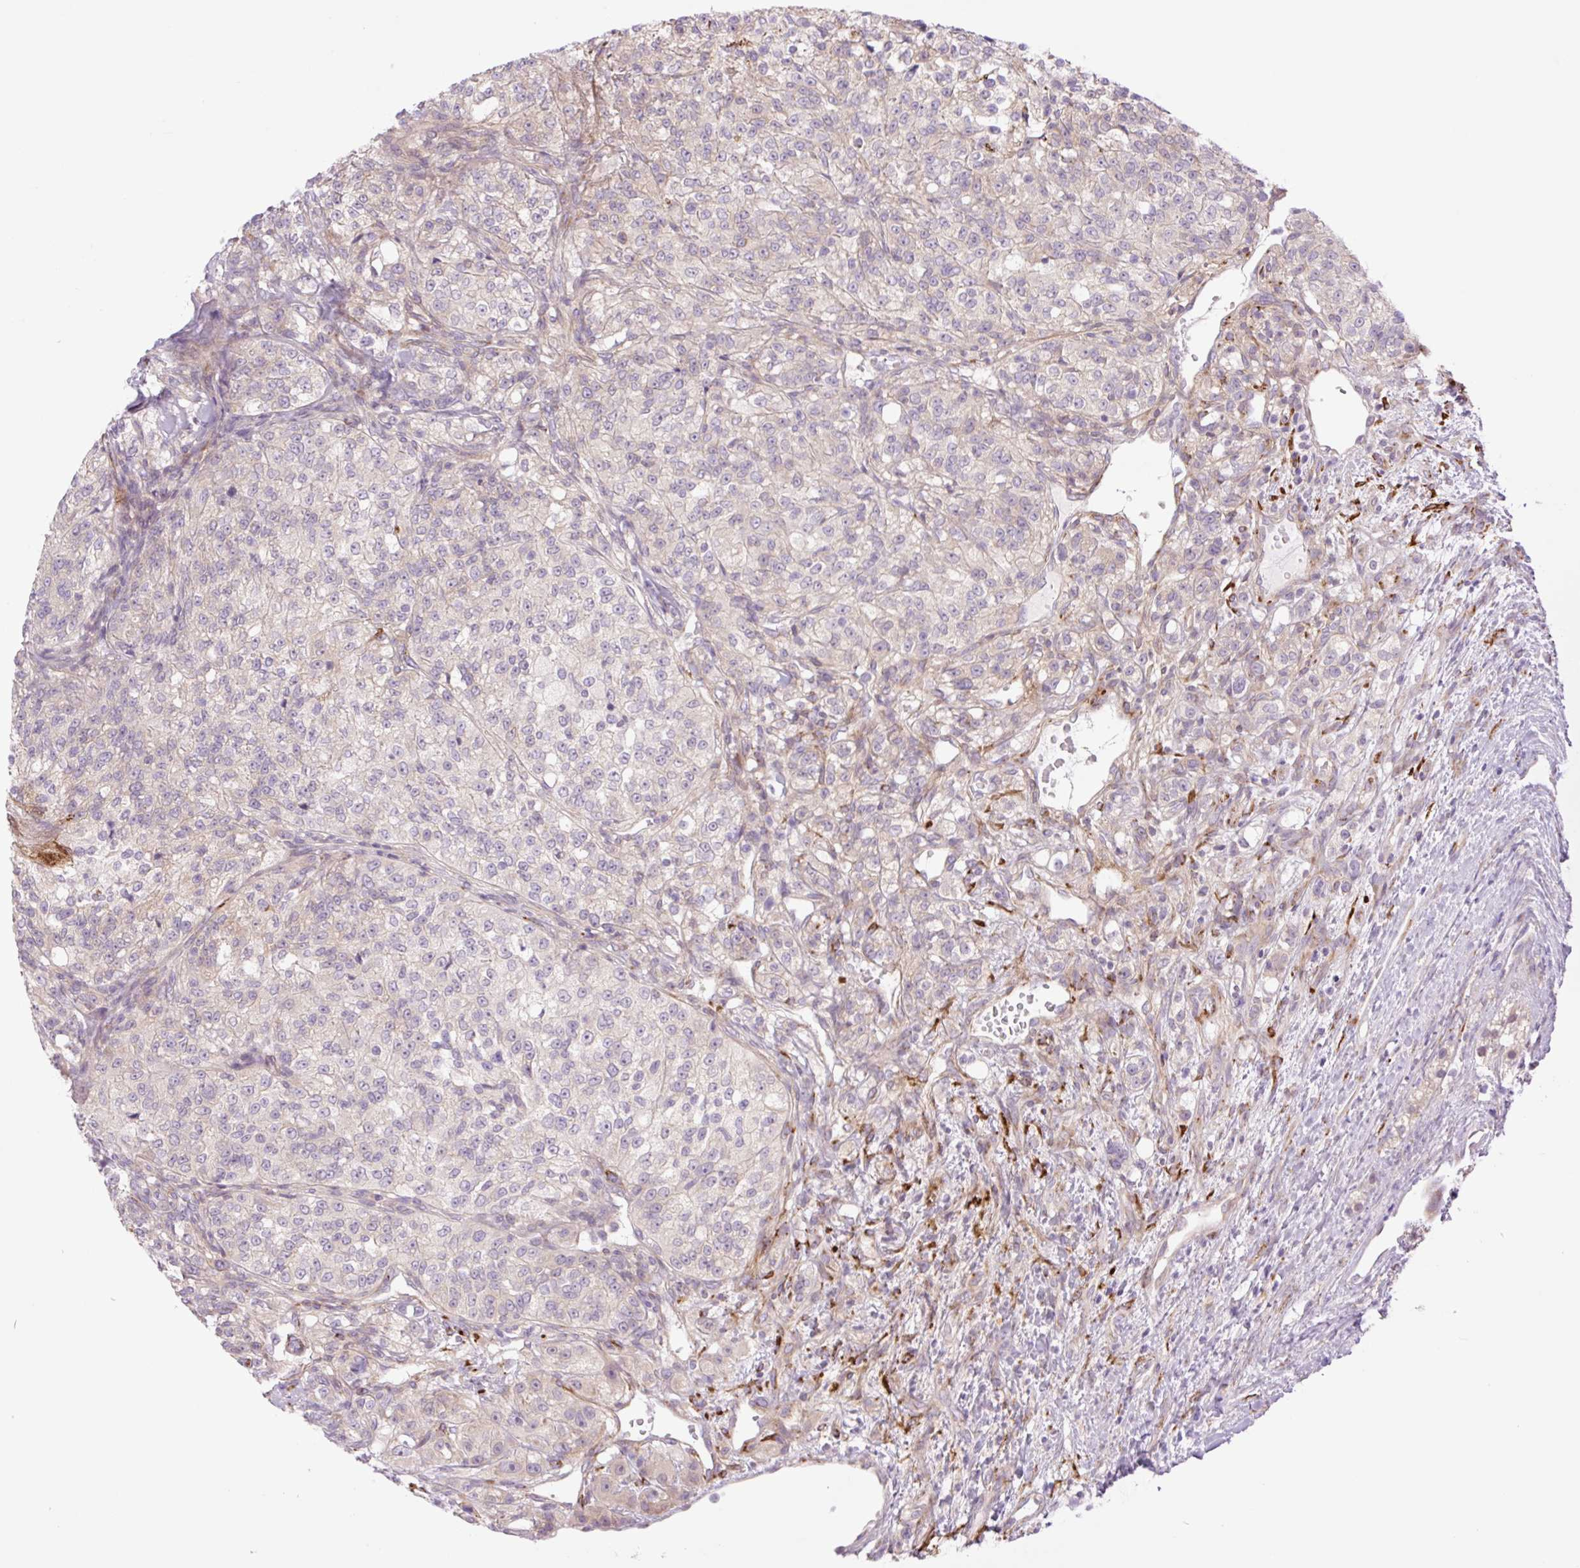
{"staining": {"intensity": "negative", "quantity": "none", "location": "none"}, "tissue": "renal cancer", "cell_type": "Tumor cells", "image_type": "cancer", "snomed": [{"axis": "morphology", "description": "Adenocarcinoma, NOS"}, {"axis": "topography", "description": "Kidney"}], "caption": "IHC micrograph of neoplastic tissue: human renal cancer (adenocarcinoma) stained with DAB exhibits no significant protein positivity in tumor cells.", "gene": "COL5A1", "patient": {"sex": "female", "age": 63}}